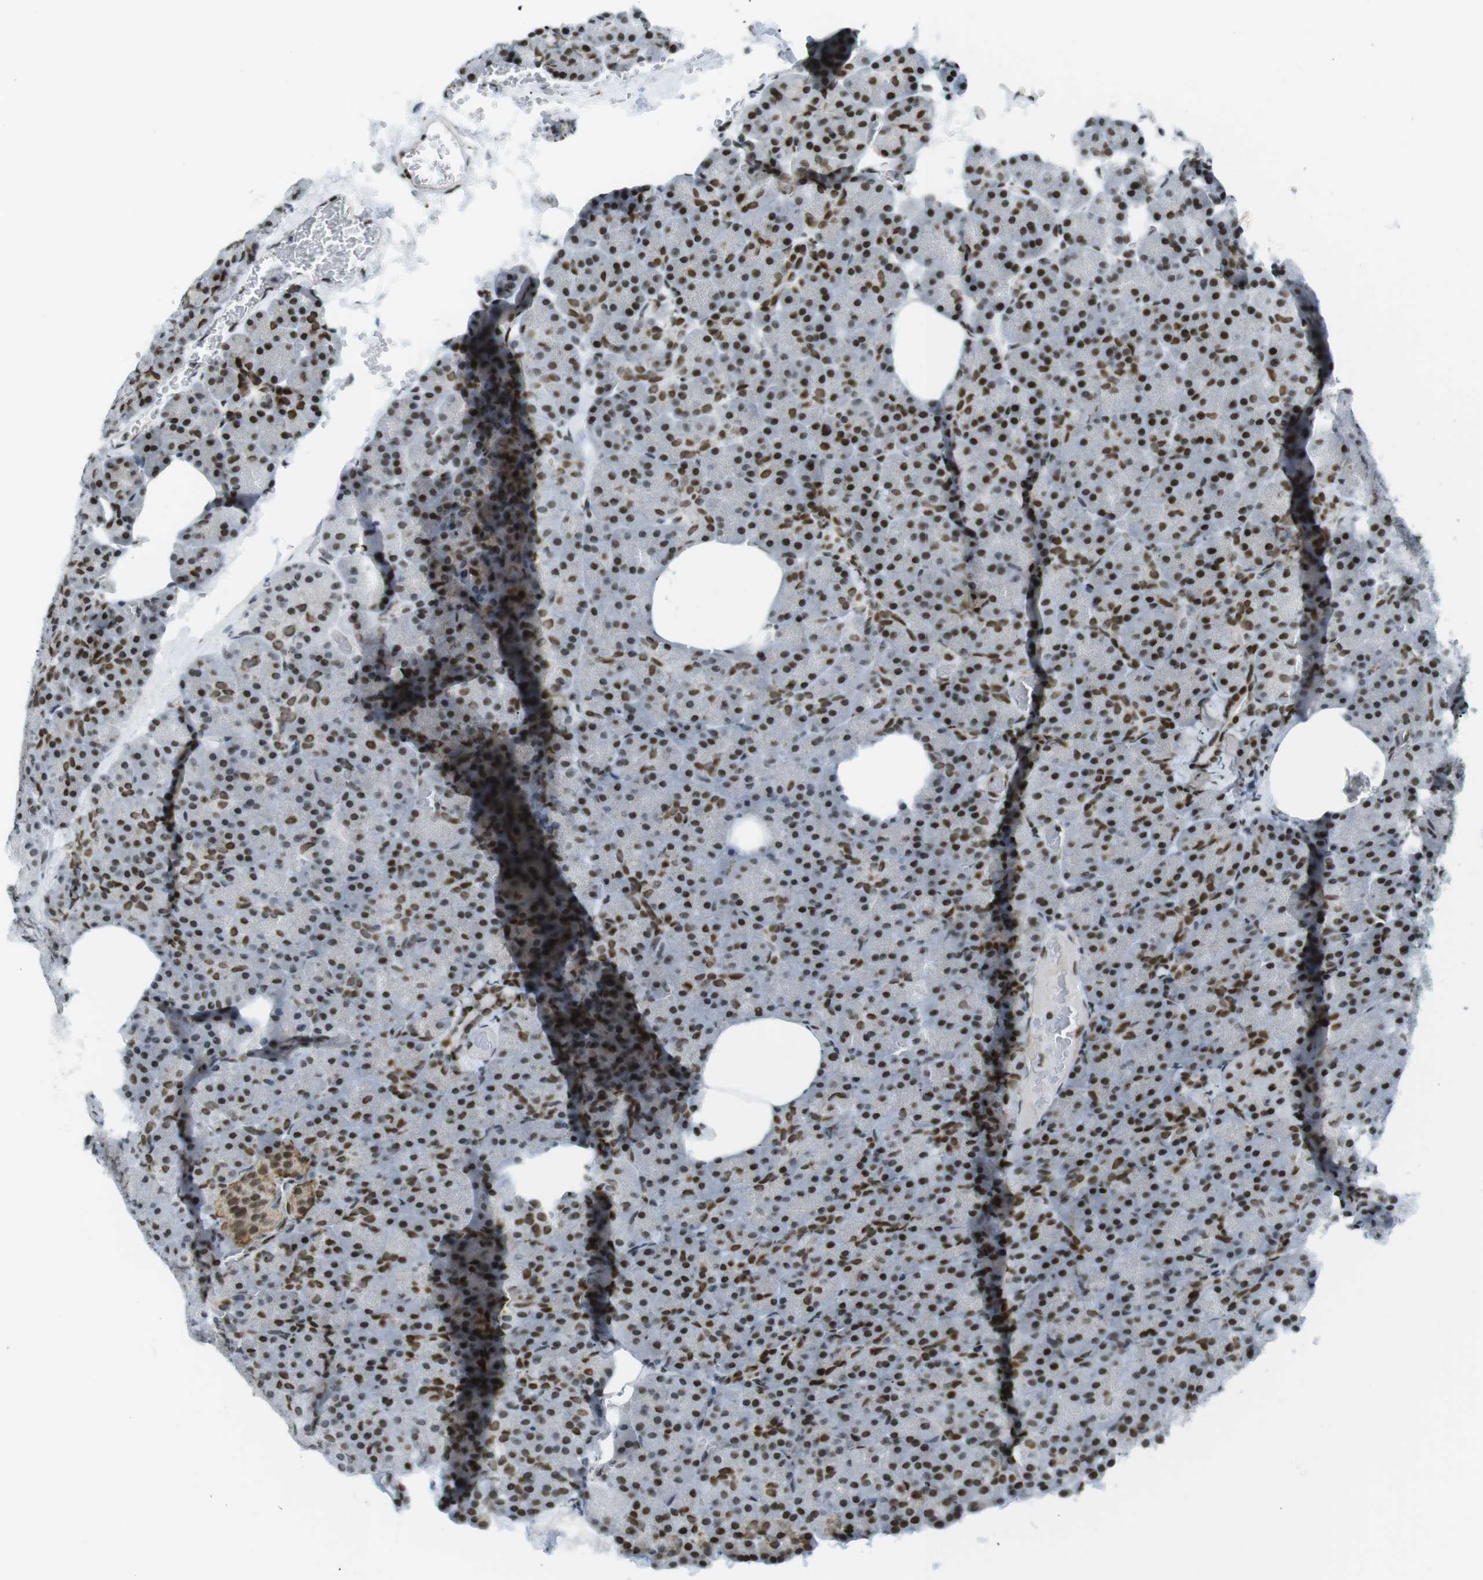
{"staining": {"intensity": "strong", "quantity": ">75%", "location": "nuclear"}, "tissue": "pancreas", "cell_type": "Exocrine glandular cells", "image_type": "normal", "snomed": [{"axis": "morphology", "description": "Normal tissue, NOS"}, {"axis": "topography", "description": "Pancreas"}], "caption": "An immunohistochemistry photomicrograph of unremarkable tissue is shown. Protein staining in brown shows strong nuclear positivity in pancreas within exocrine glandular cells. (DAB = brown stain, brightfield microscopy at high magnification).", "gene": "ARID1A", "patient": {"sex": "female", "age": 35}}